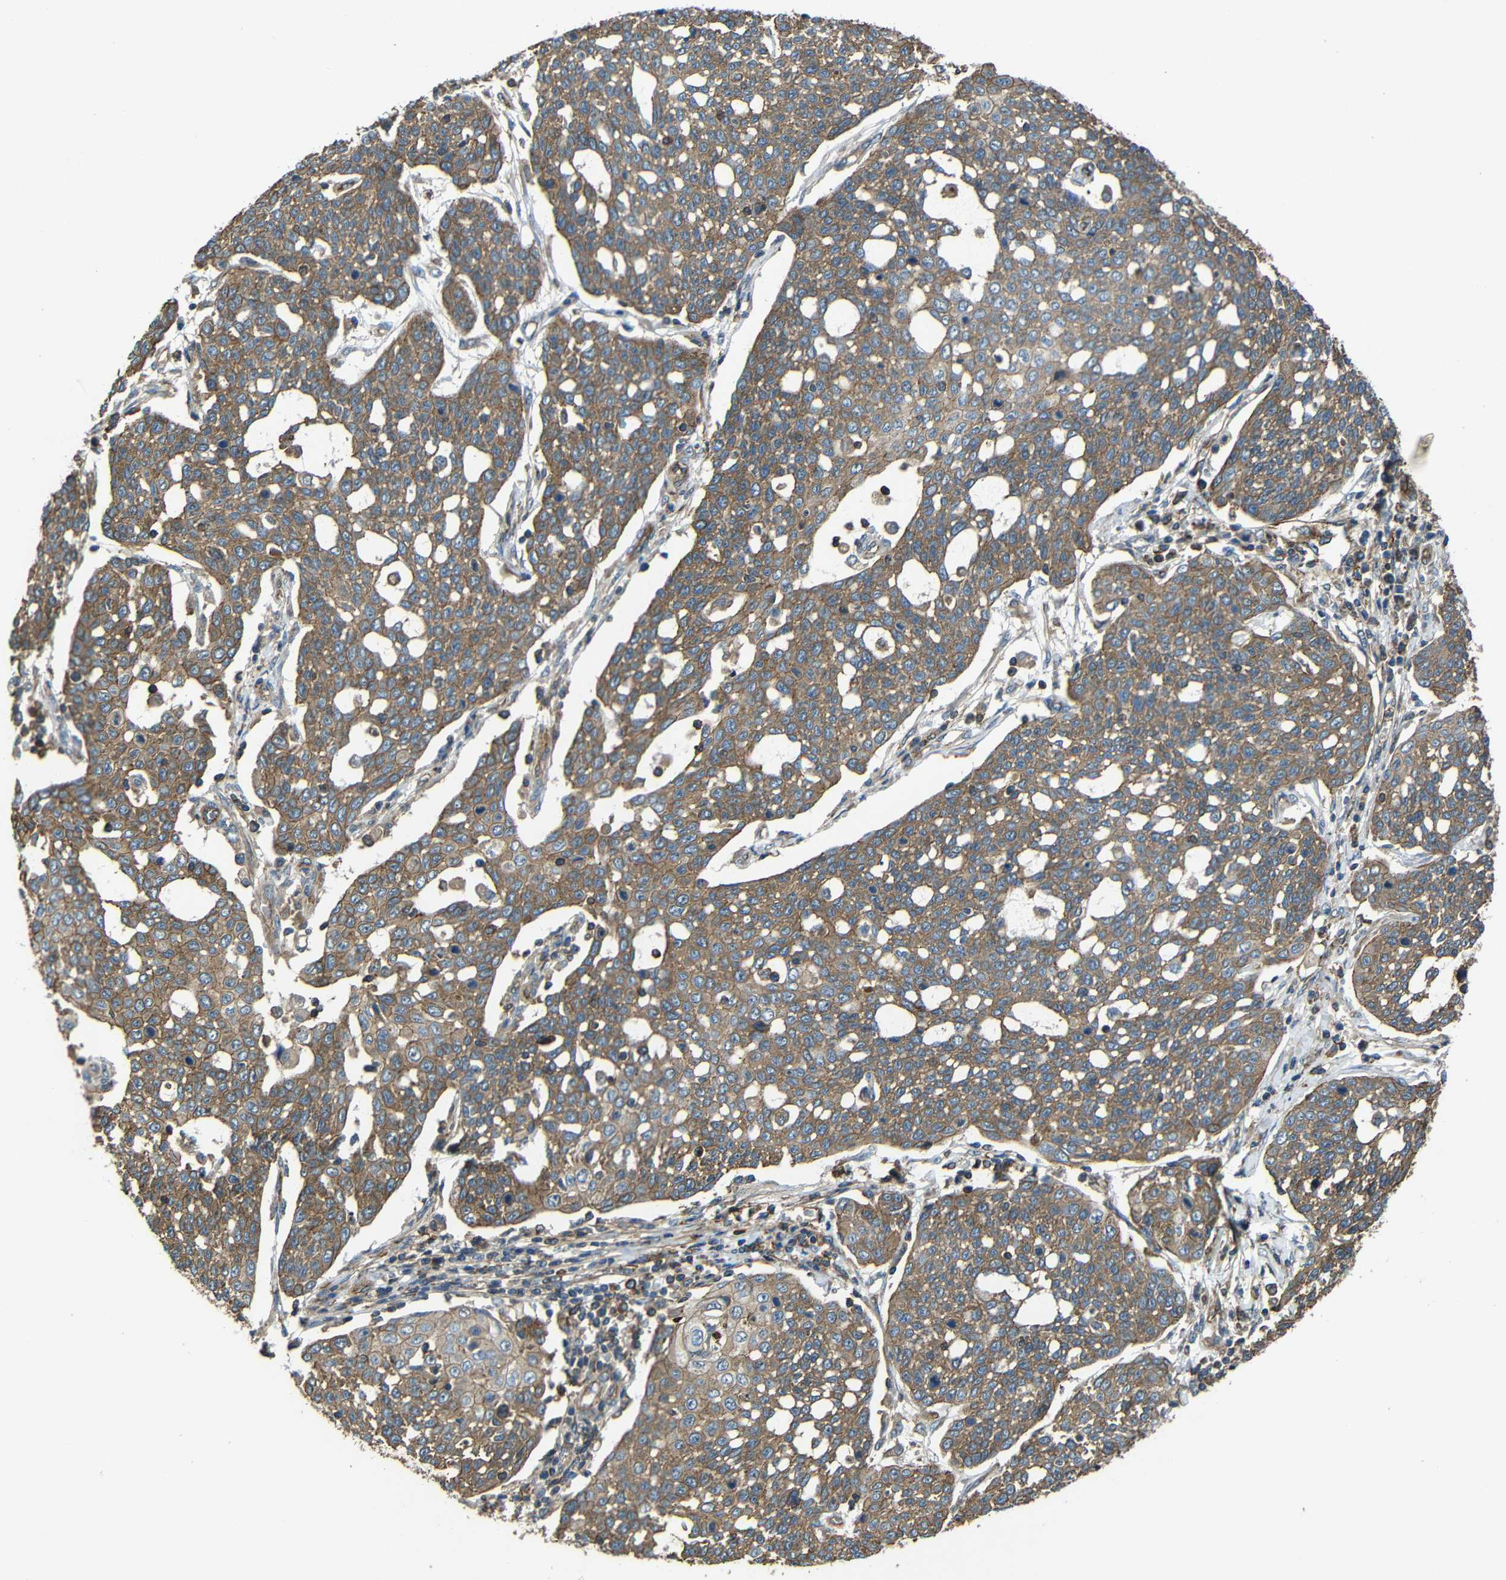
{"staining": {"intensity": "moderate", "quantity": ">75%", "location": "cytoplasmic/membranous"}, "tissue": "cervical cancer", "cell_type": "Tumor cells", "image_type": "cancer", "snomed": [{"axis": "morphology", "description": "Squamous cell carcinoma, NOS"}, {"axis": "topography", "description": "Cervix"}], "caption": "Protein analysis of squamous cell carcinoma (cervical) tissue displays moderate cytoplasmic/membranous positivity in about >75% of tumor cells.", "gene": "PTCH1", "patient": {"sex": "female", "age": 34}}